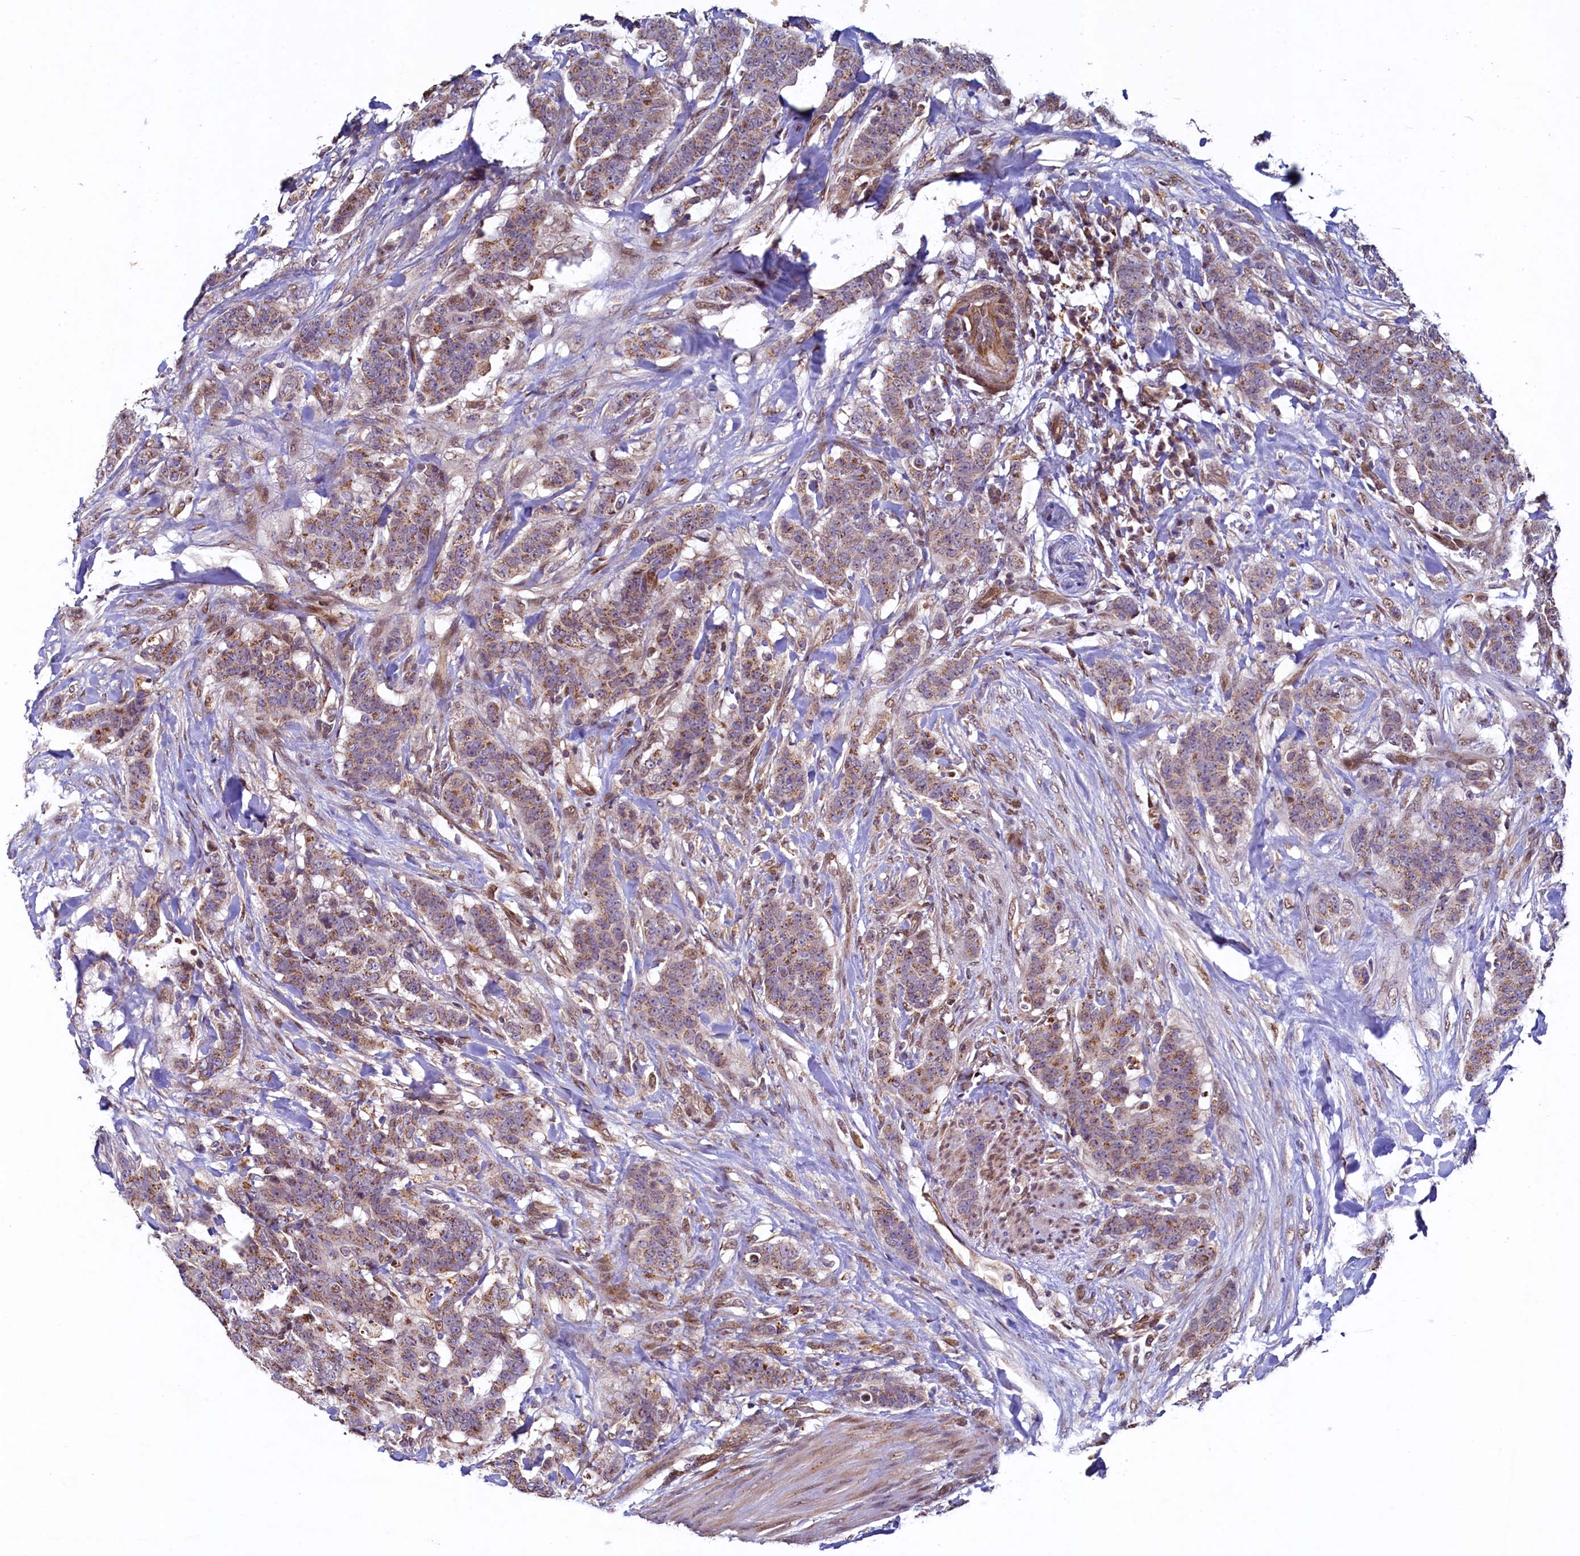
{"staining": {"intensity": "moderate", "quantity": "25%-75%", "location": "cytoplasmic/membranous"}, "tissue": "breast cancer", "cell_type": "Tumor cells", "image_type": "cancer", "snomed": [{"axis": "morphology", "description": "Duct carcinoma"}, {"axis": "topography", "description": "Breast"}], "caption": "Immunohistochemistry micrograph of neoplastic tissue: breast cancer stained using IHC reveals medium levels of moderate protein expression localized specifically in the cytoplasmic/membranous of tumor cells, appearing as a cytoplasmic/membranous brown color.", "gene": "ZNF577", "patient": {"sex": "female", "age": 40}}